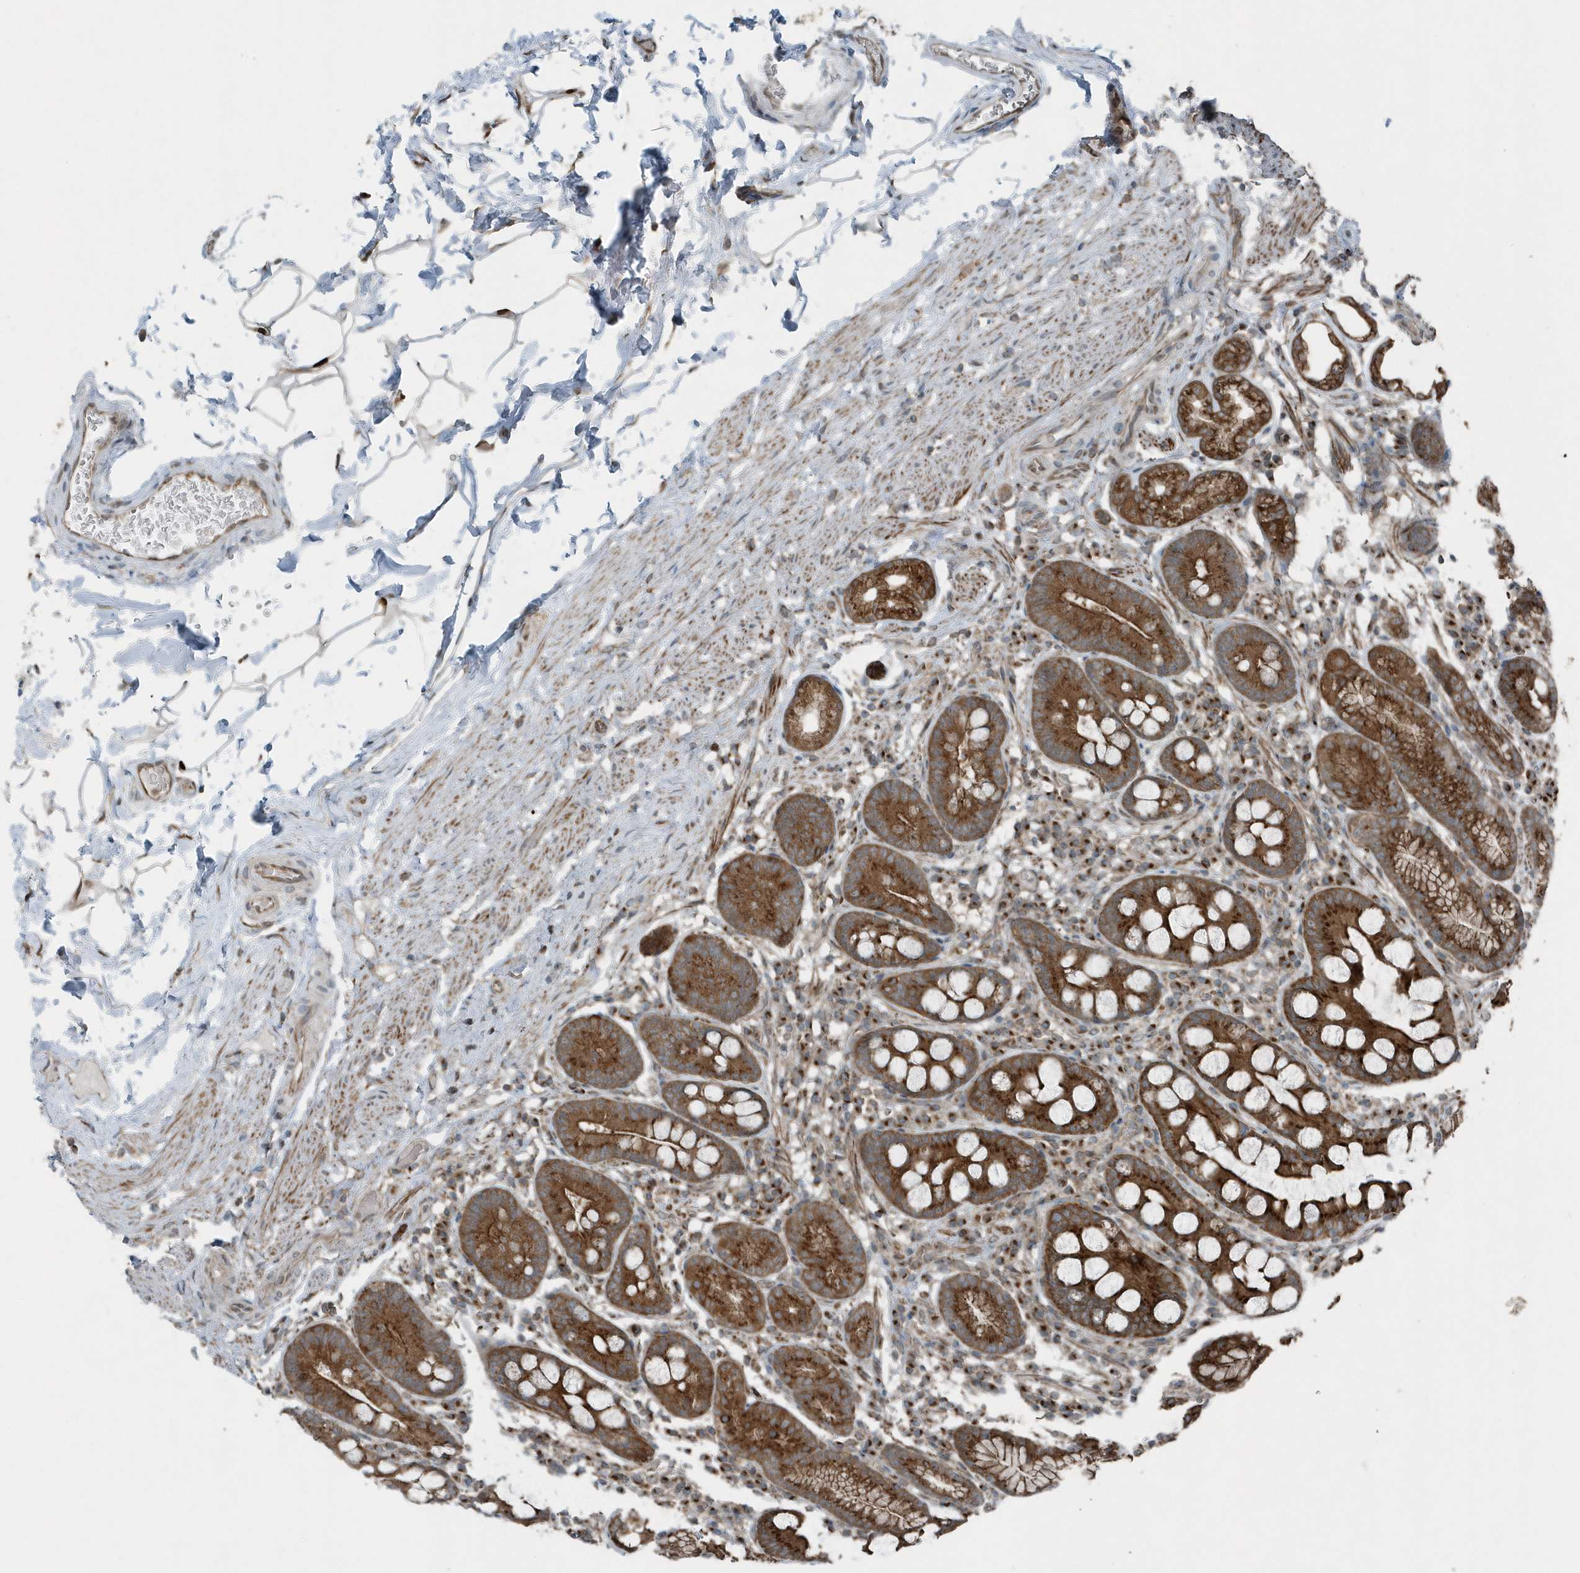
{"staining": {"intensity": "strong", "quantity": ">75%", "location": "cytoplasmic/membranous"}, "tissue": "stomach", "cell_type": "Glandular cells", "image_type": "normal", "snomed": [{"axis": "morphology", "description": "Normal tissue, NOS"}, {"axis": "topography", "description": "Stomach, lower"}], "caption": "Stomach stained for a protein demonstrates strong cytoplasmic/membranous positivity in glandular cells. Immunohistochemistry (ihc) stains the protein in brown and the nuclei are stained blue.", "gene": "GCC2", "patient": {"sex": "male", "age": 52}}